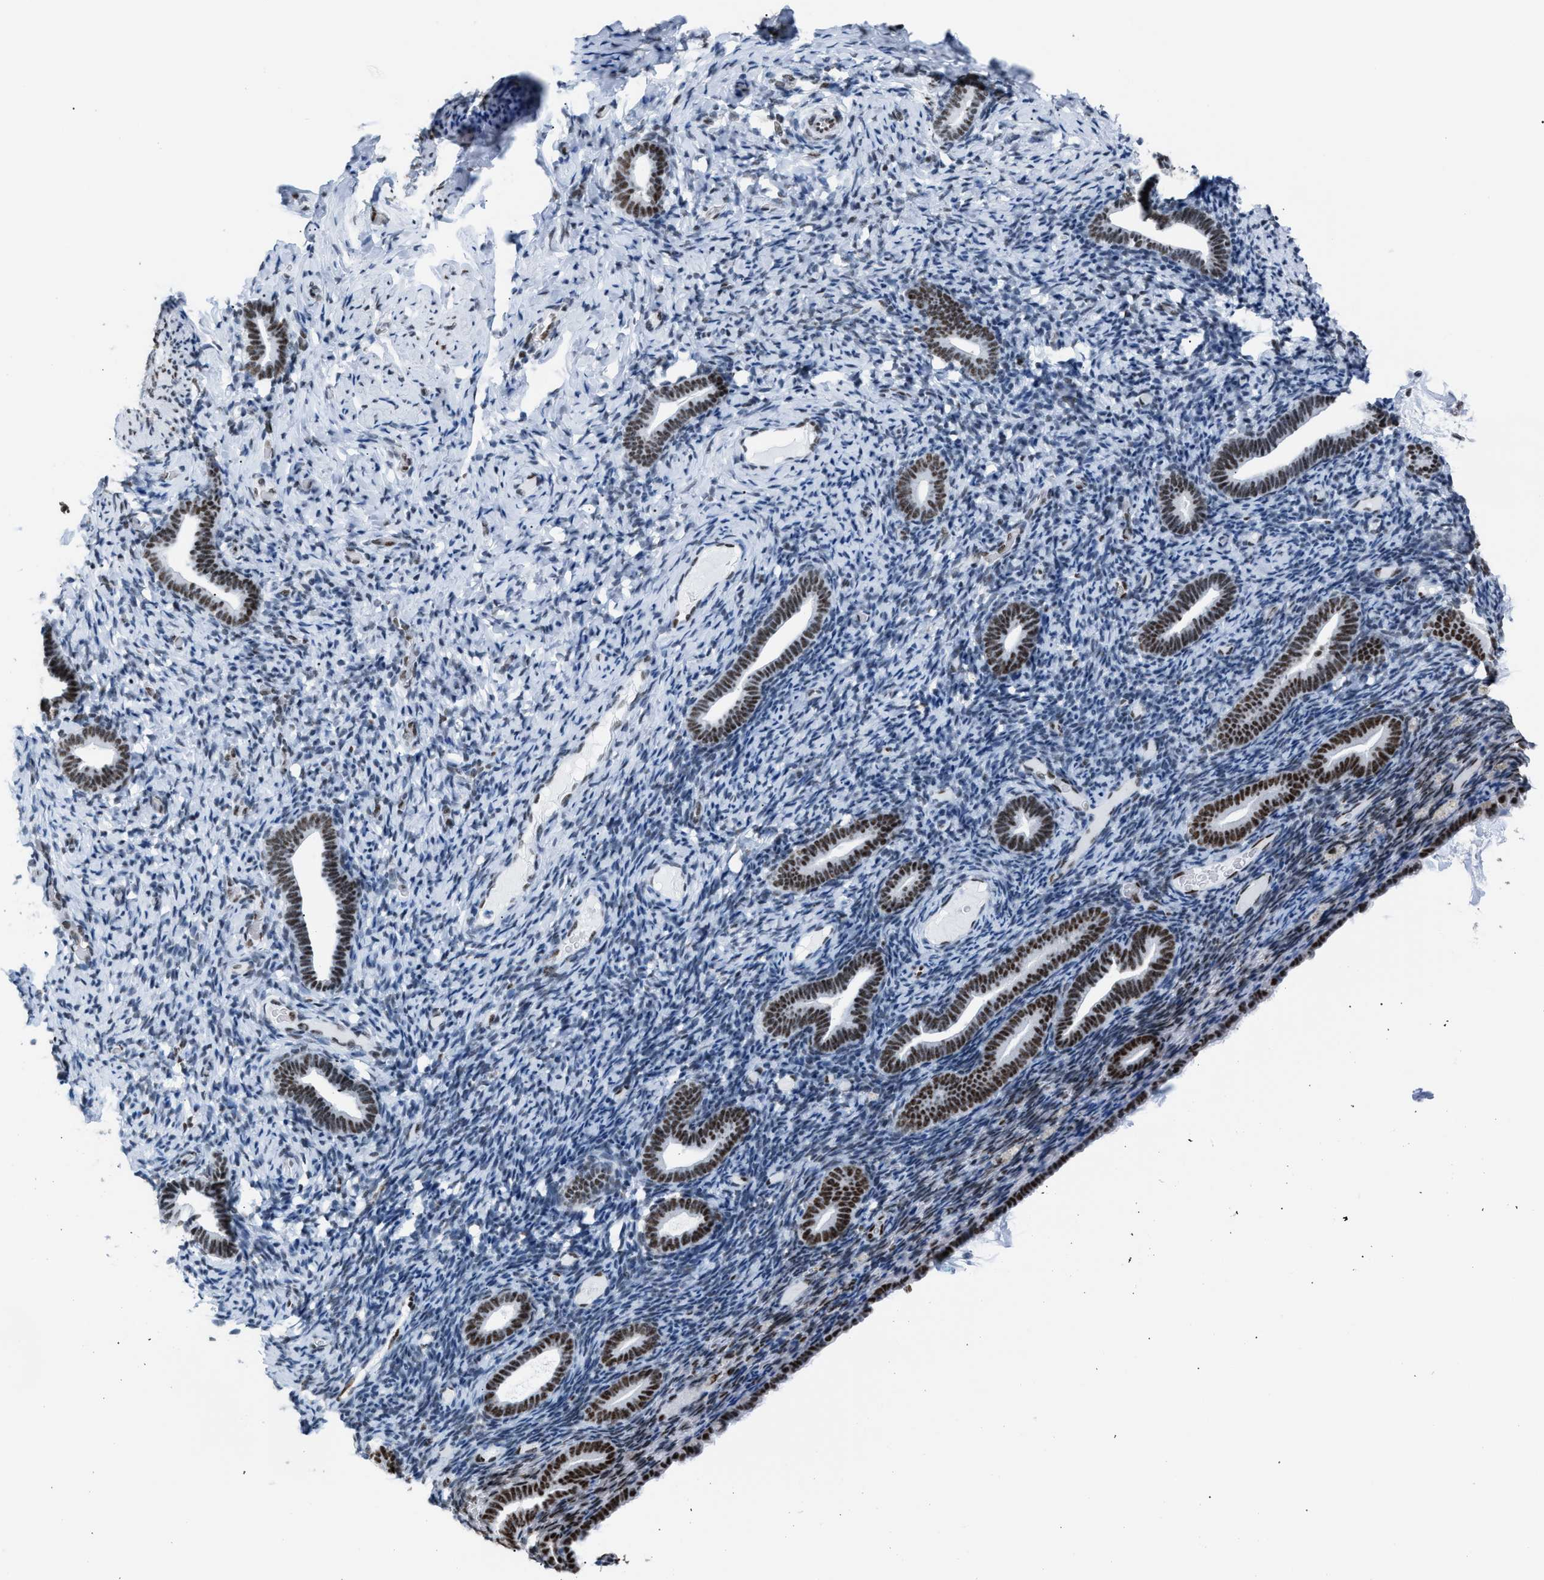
{"staining": {"intensity": "weak", "quantity": "25%-75%", "location": "nuclear"}, "tissue": "endometrium", "cell_type": "Cells in endometrial stroma", "image_type": "normal", "snomed": [{"axis": "morphology", "description": "Normal tissue, NOS"}, {"axis": "topography", "description": "Endometrium"}], "caption": "Benign endometrium demonstrates weak nuclear expression in about 25%-75% of cells in endometrial stroma, visualized by immunohistochemistry. (Brightfield microscopy of DAB IHC at high magnification).", "gene": "CCAR2", "patient": {"sex": "female", "age": 51}}